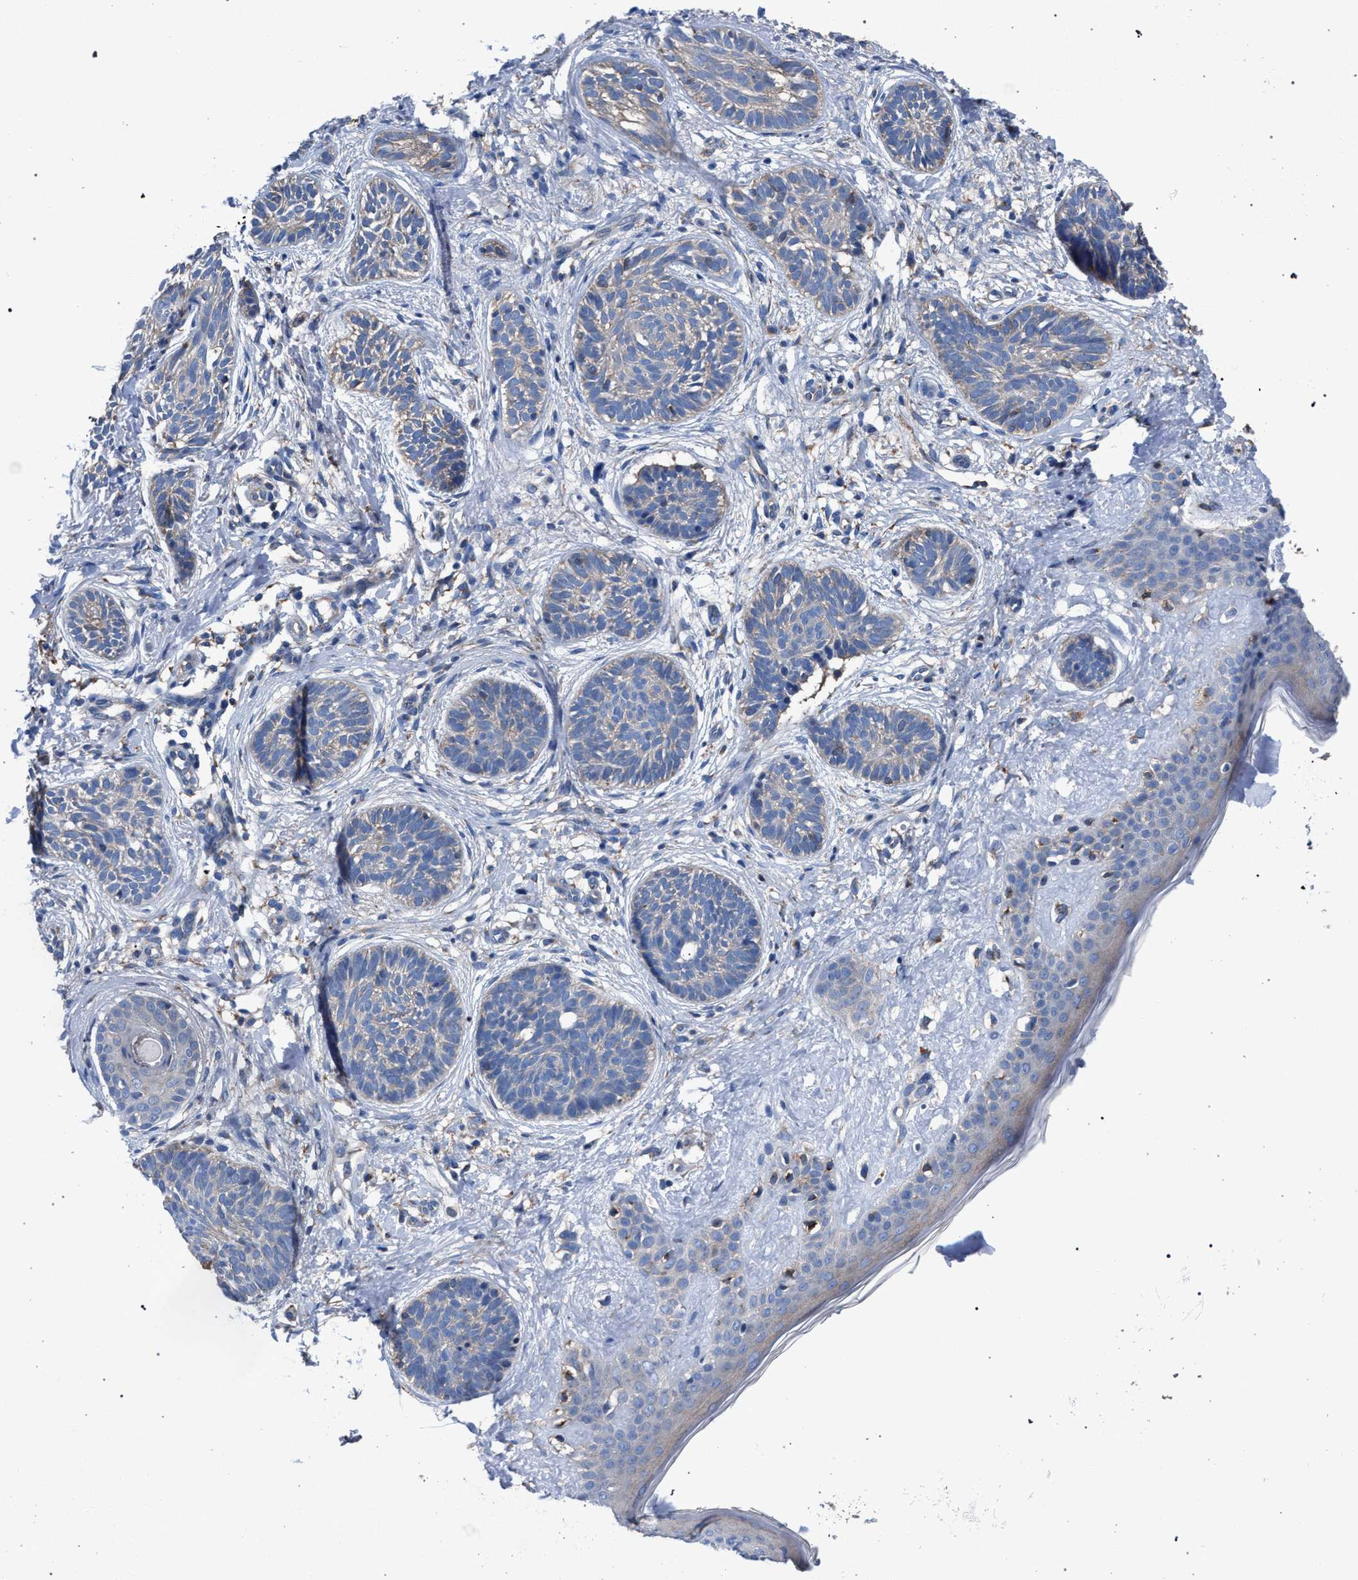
{"staining": {"intensity": "weak", "quantity": "25%-75%", "location": "cytoplasmic/membranous"}, "tissue": "skin cancer", "cell_type": "Tumor cells", "image_type": "cancer", "snomed": [{"axis": "morphology", "description": "Normal tissue, NOS"}, {"axis": "morphology", "description": "Basal cell carcinoma"}, {"axis": "topography", "description": "Skin"}], "caption": "This photomicrograph displays IHC staining of human skin cancer (basal cell carcinoma), with low weak cytoplasmic/membranous expression in about 25%-75% of tumor cells.", "gene": "ATP6V0A1", "patient": {"sex": "male", "age": 63}}